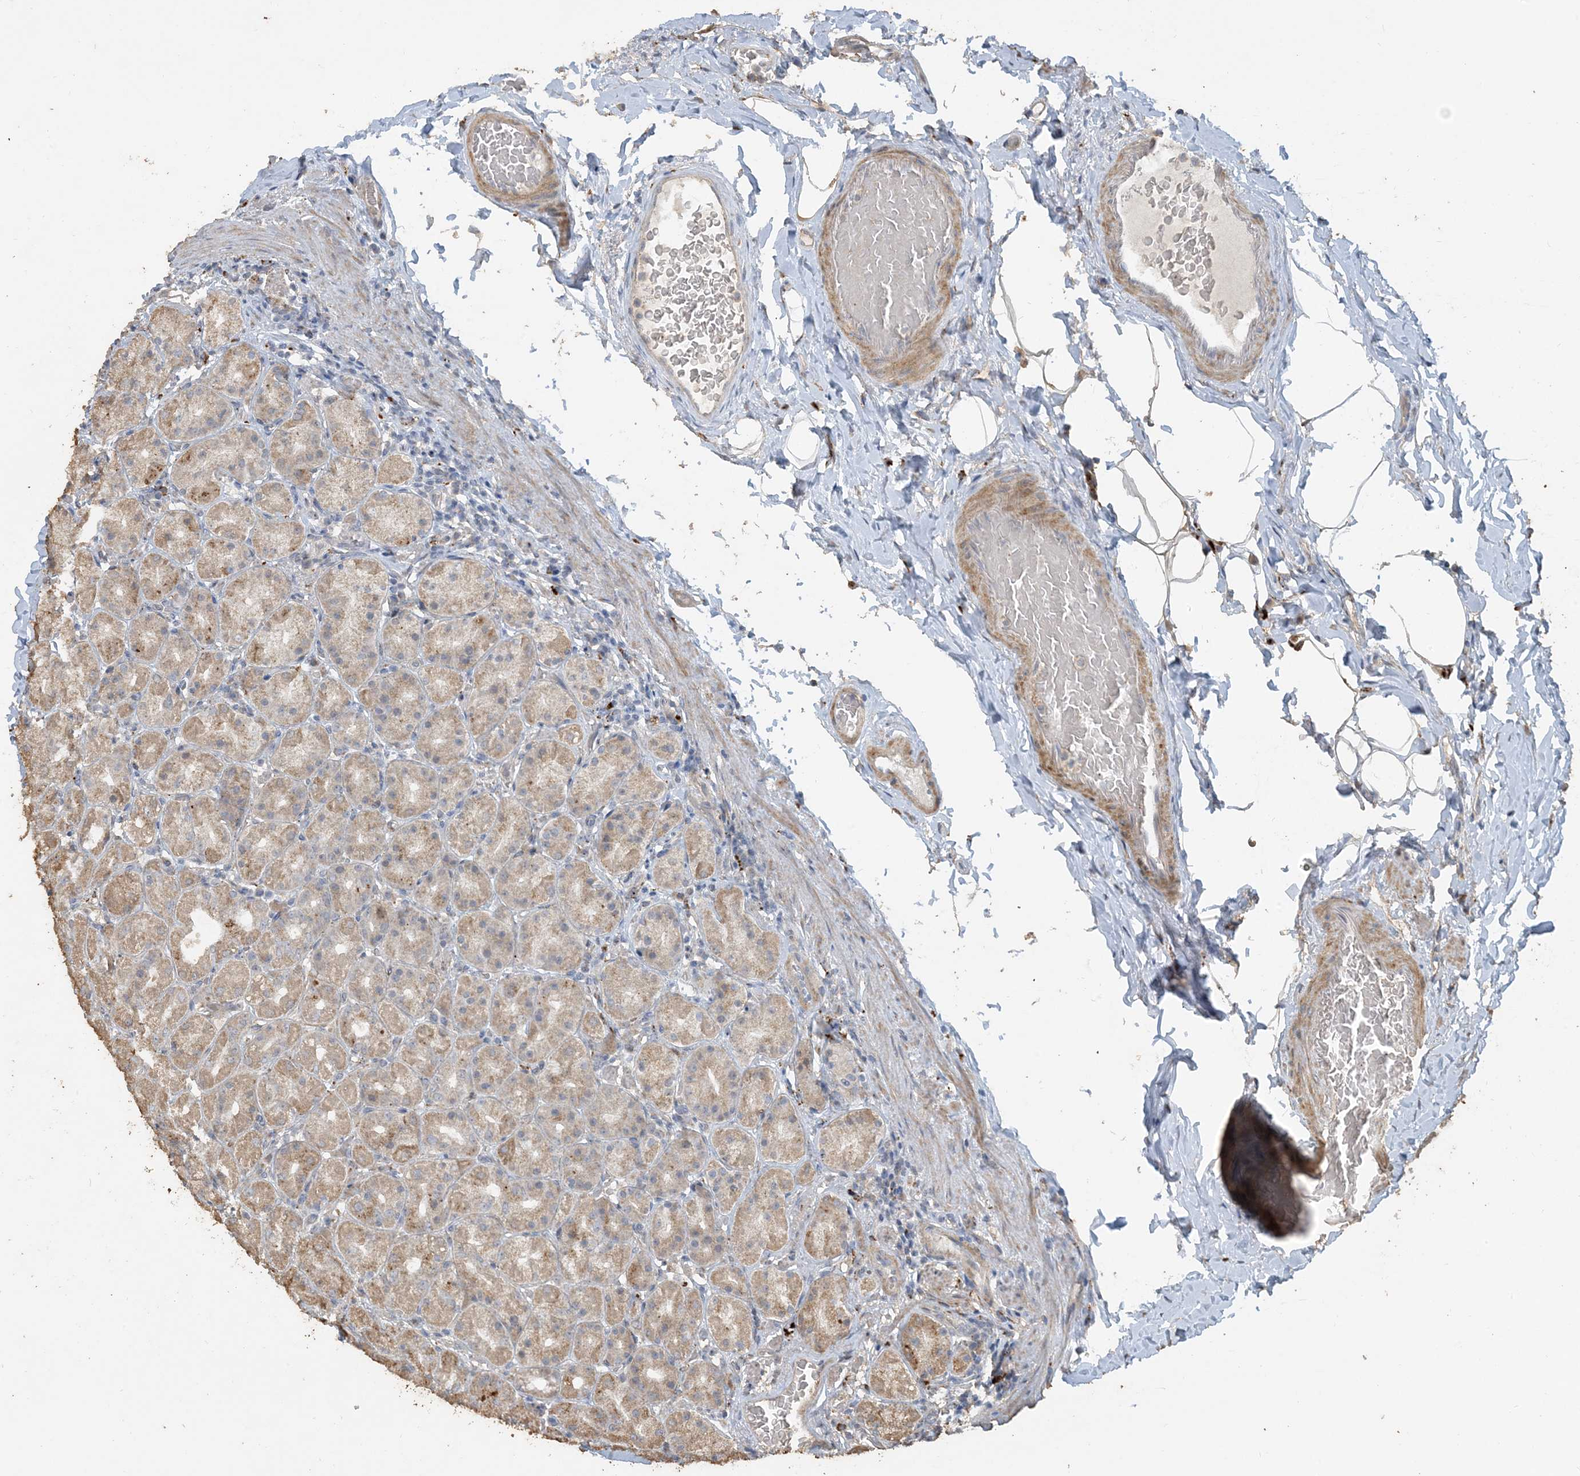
{"staining": {"intensity": "moderate", "quantity": "25%-75%", "location": "cytoplasmic/membranous"}, "tissue": "stomach", "cell_type": "Glandular cells", "image_type": "normal", "snomed": [{"axis": "morphology", "description": "Normal tissue, NOS"}, {"axis": "topography", "description": "Stomach, upper"}], "caption": "Protein analysis of normal stomach demonstrates moderate cytoplasmic/membranous expression in approximately 25%-75% of glandular cells. (Stains: DAB (3,3'-diaminobenzidine) in brown, nuclei in blue, Microscopy: brightfield microscopy at high magnification).", "gene": "SFMBT2", "patient": {"sex": "male", "age": 68}}